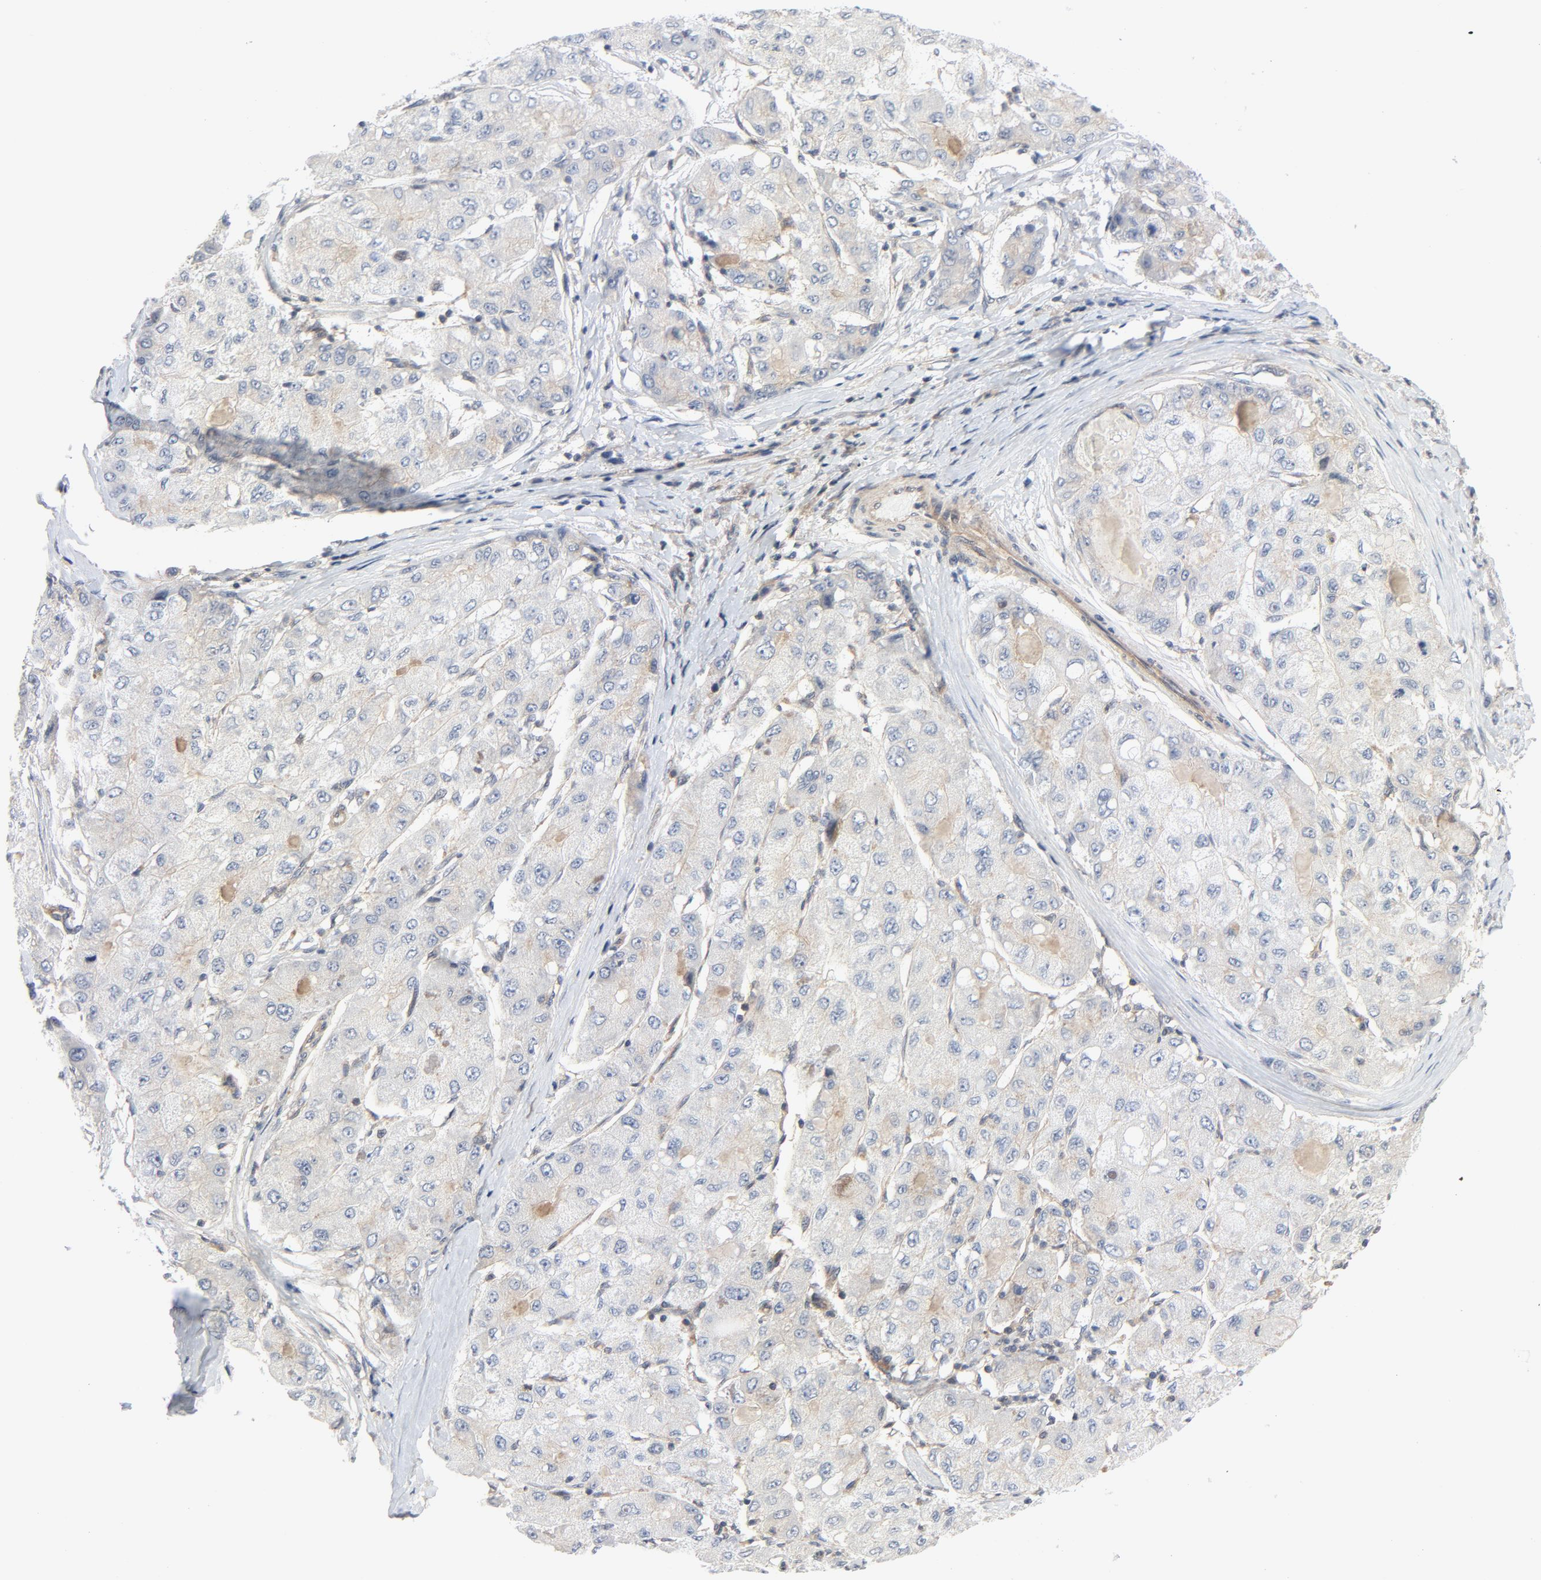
{"staining": {"intensity": "weak", "quantity": "25%-75%", "location": "cytoplasmic/membranous"}, "tissue": "liver cancer", "cell_type": "Tumor cells", "image_type": "cancer", "snomed": [{"axis": "morphology", "description": "Carcinoma, Hepatocellular, NOS"}, {"axis": "topography", "description": "Liver"}], "caption": "Human liver cancer stained with a brown dye demonstrates weak cytoplasmic/membranous positive staining in approximately 25%-75% of tumor cells.", "gene": "TSG101", "patient": {"sex": "male", "age": 80}}